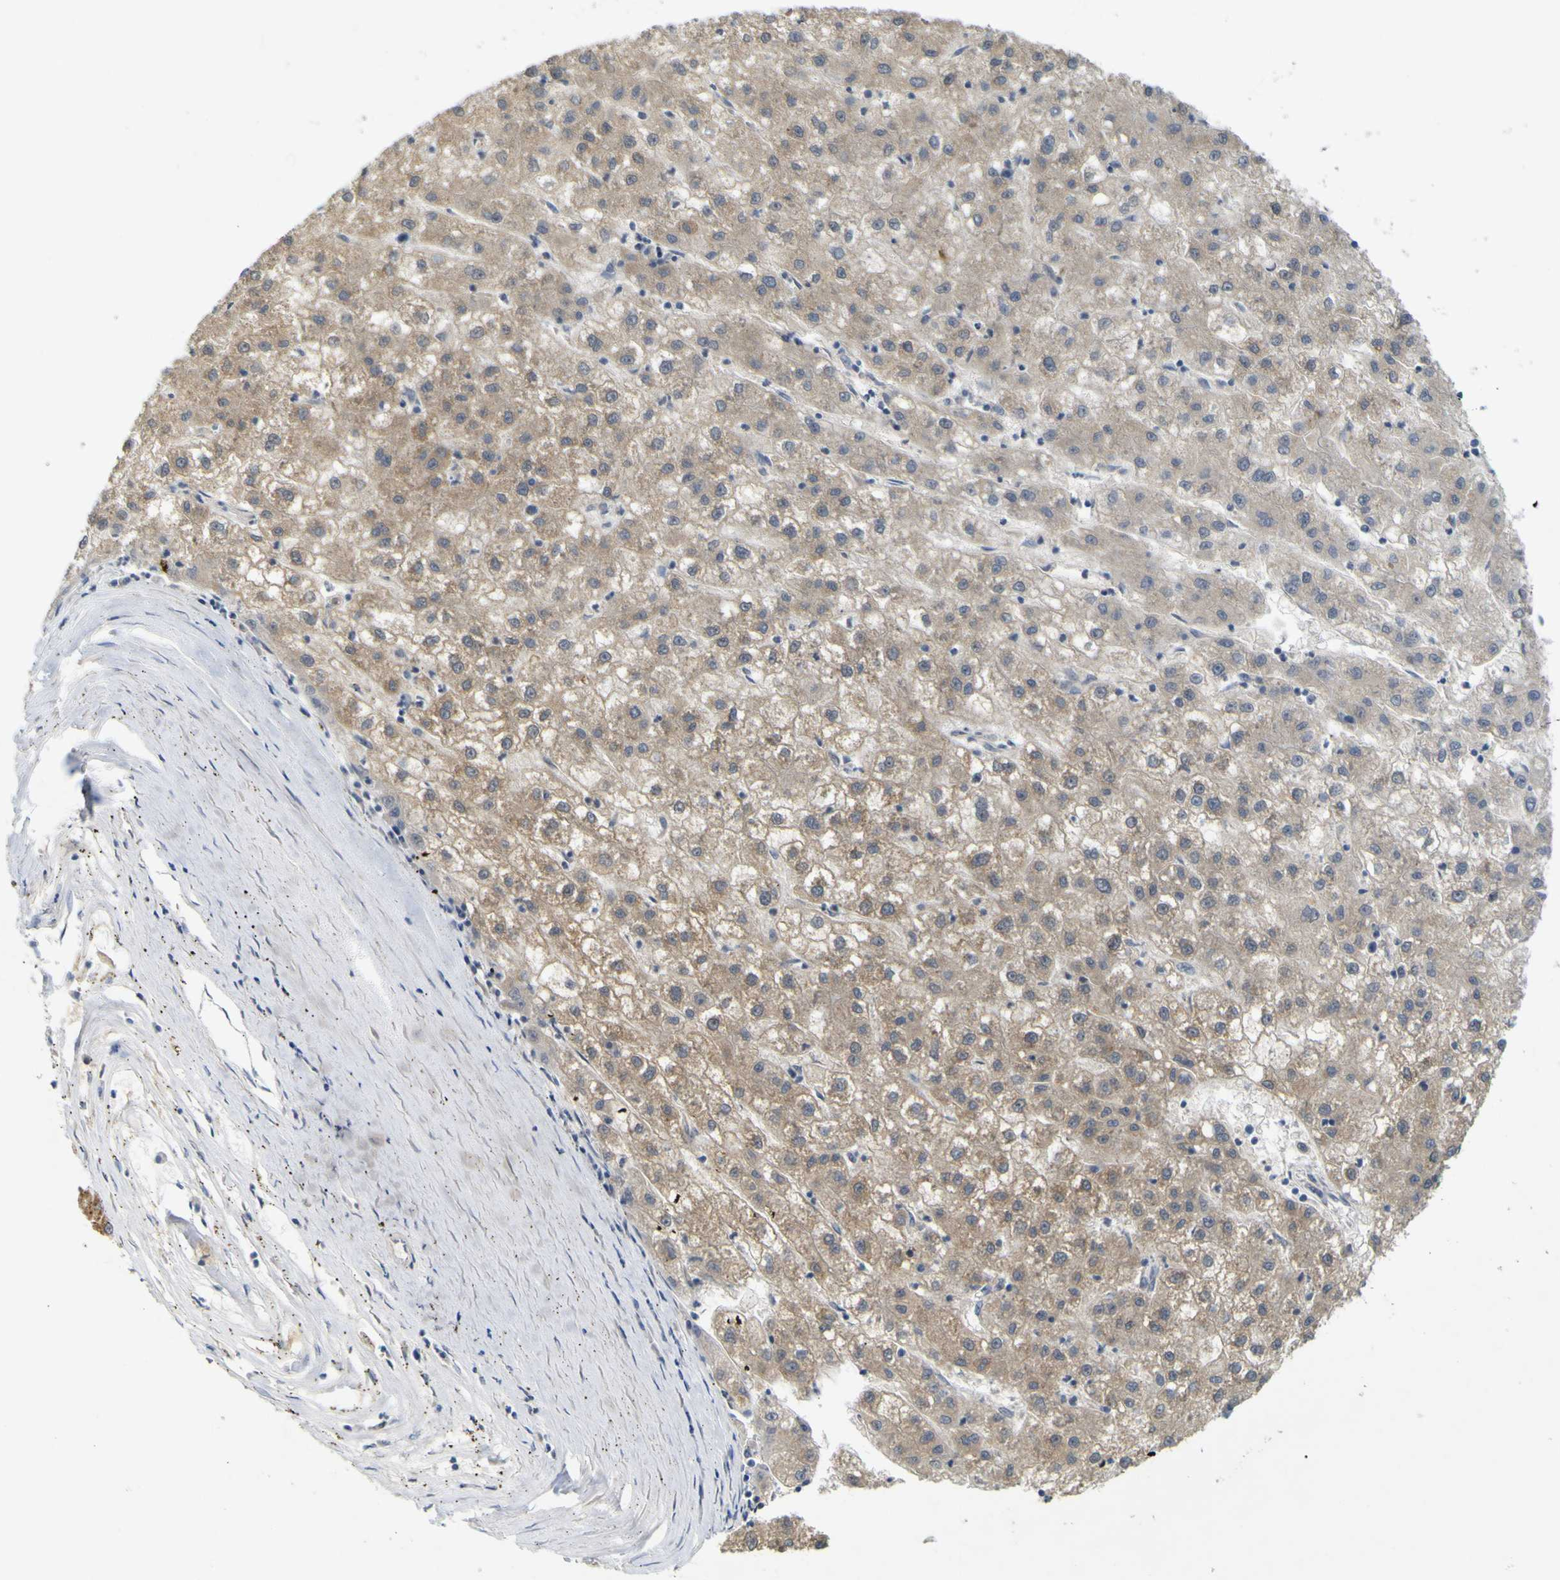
{"staining": {"intensity": "weak", "quantity": "25%-75%", "location": "cytoplasmic/membranous"}, "tissue": "liver cancer", "cell_type": "Tumor cells", "image_type": "cancer", "snomed": [{"axis": "morphology", "description": "Carcinoma, Hepatocellular, NOS"}, {"axis": "topography", "description": "Liver"}], "caption": "Liver cancer (hepatocellular carcinoma) stained with a protein marker displays weak staining in tumor cells.", "gene": "IGF2R", "patient": {"sex": "male", "age": 72}}